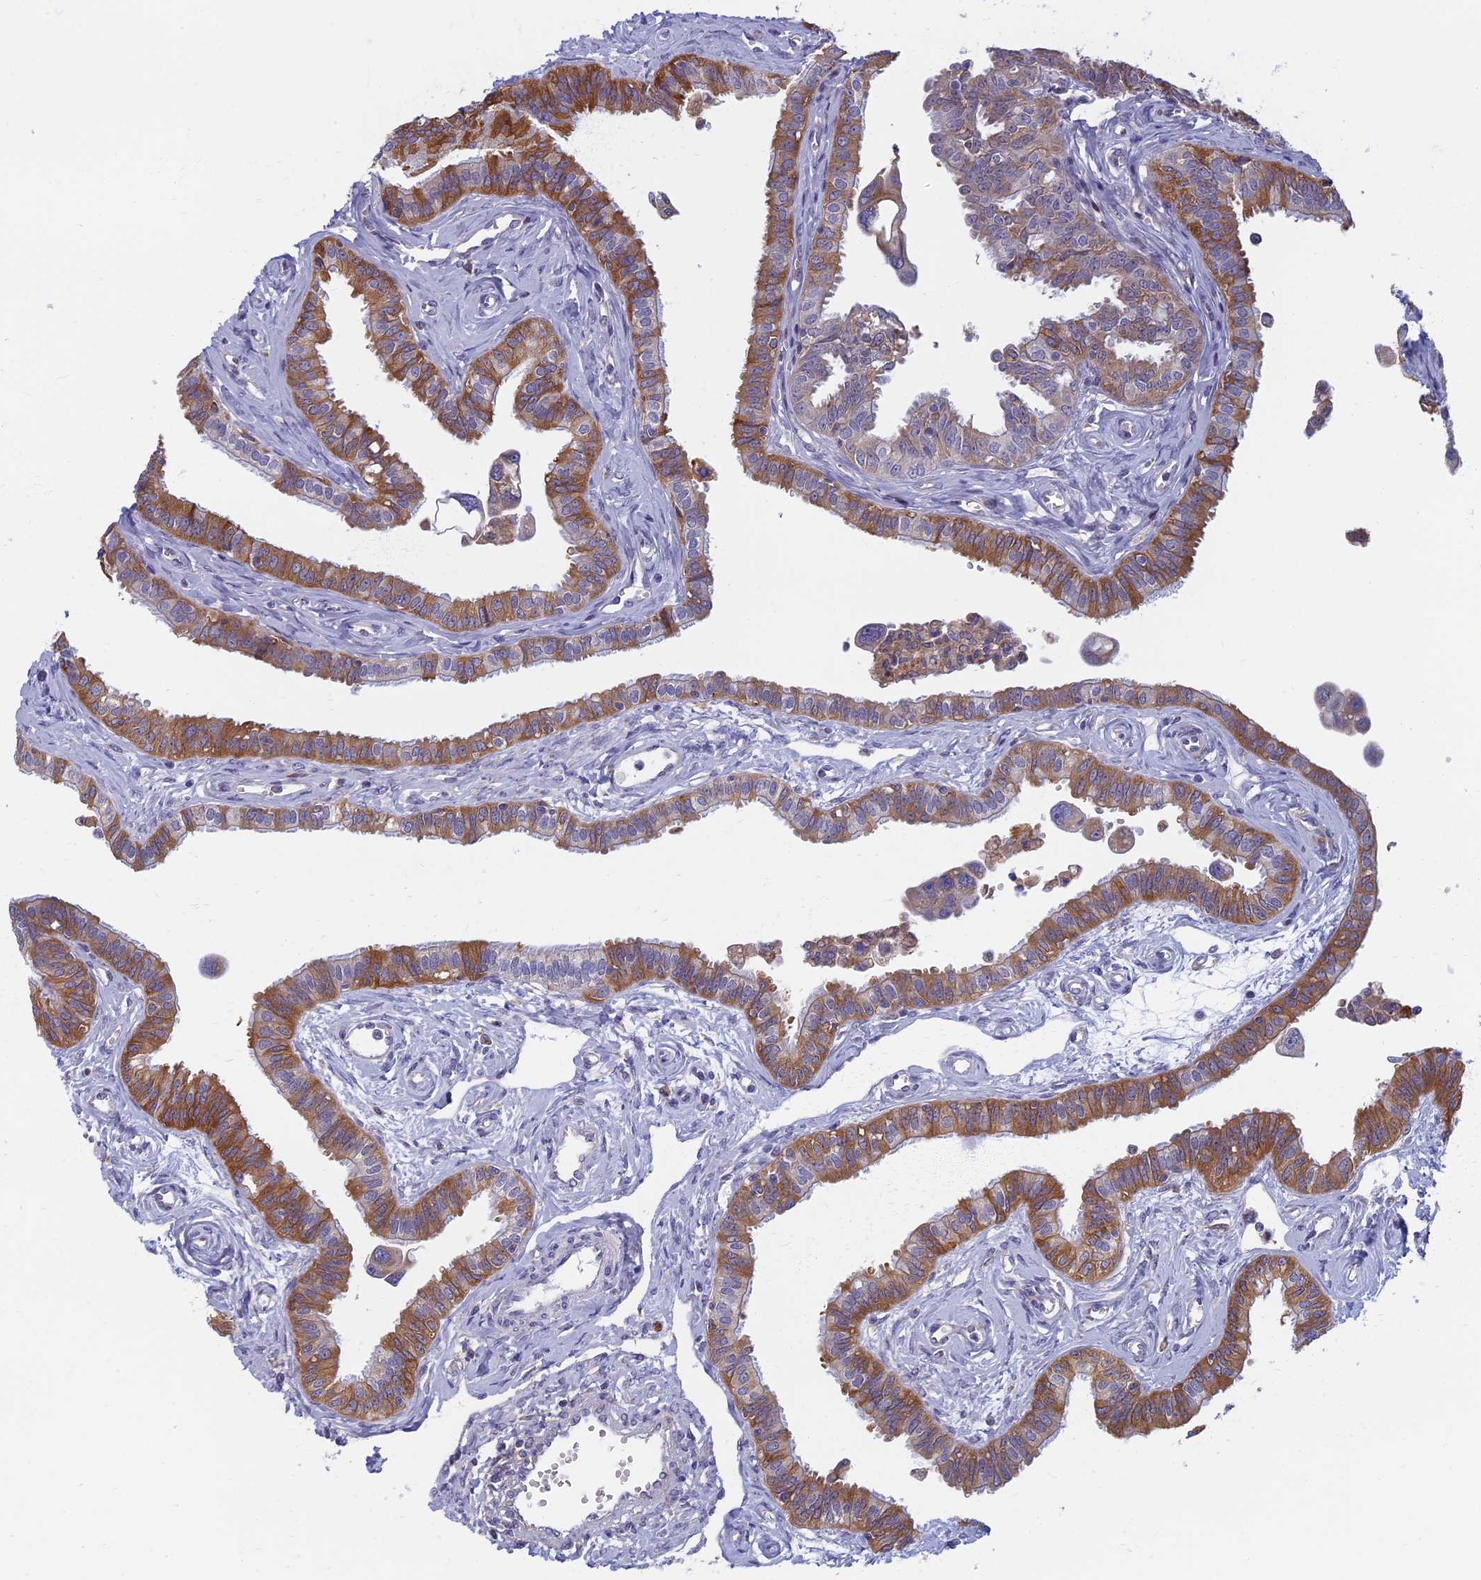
{"staining": {"intensity": "moderate", "quantity": "25%-75%", "location": "cytoplasmic/membranous"}, "tissue": "fallopian tube", "cell_type": "Glandular cells", "image_type": "normal", "snomed": [{"axis": "morphology", "description": "Normal tissue, NOS"}, {"axis": "morphology", "description": "Carcinoma, NOS"}, {"axis": "topography", "description": "Fallopian tube"}, {"axis": "topography", "description": "Ovary"}], "caption": "Protein expression analysis of unremarkable fallopian tube shows moderate cytoplasmic/membranous expression in about 25%-75% of glandular cells.", "gene": "DDX51", "patient": {"sex": "female", "age": 59}}